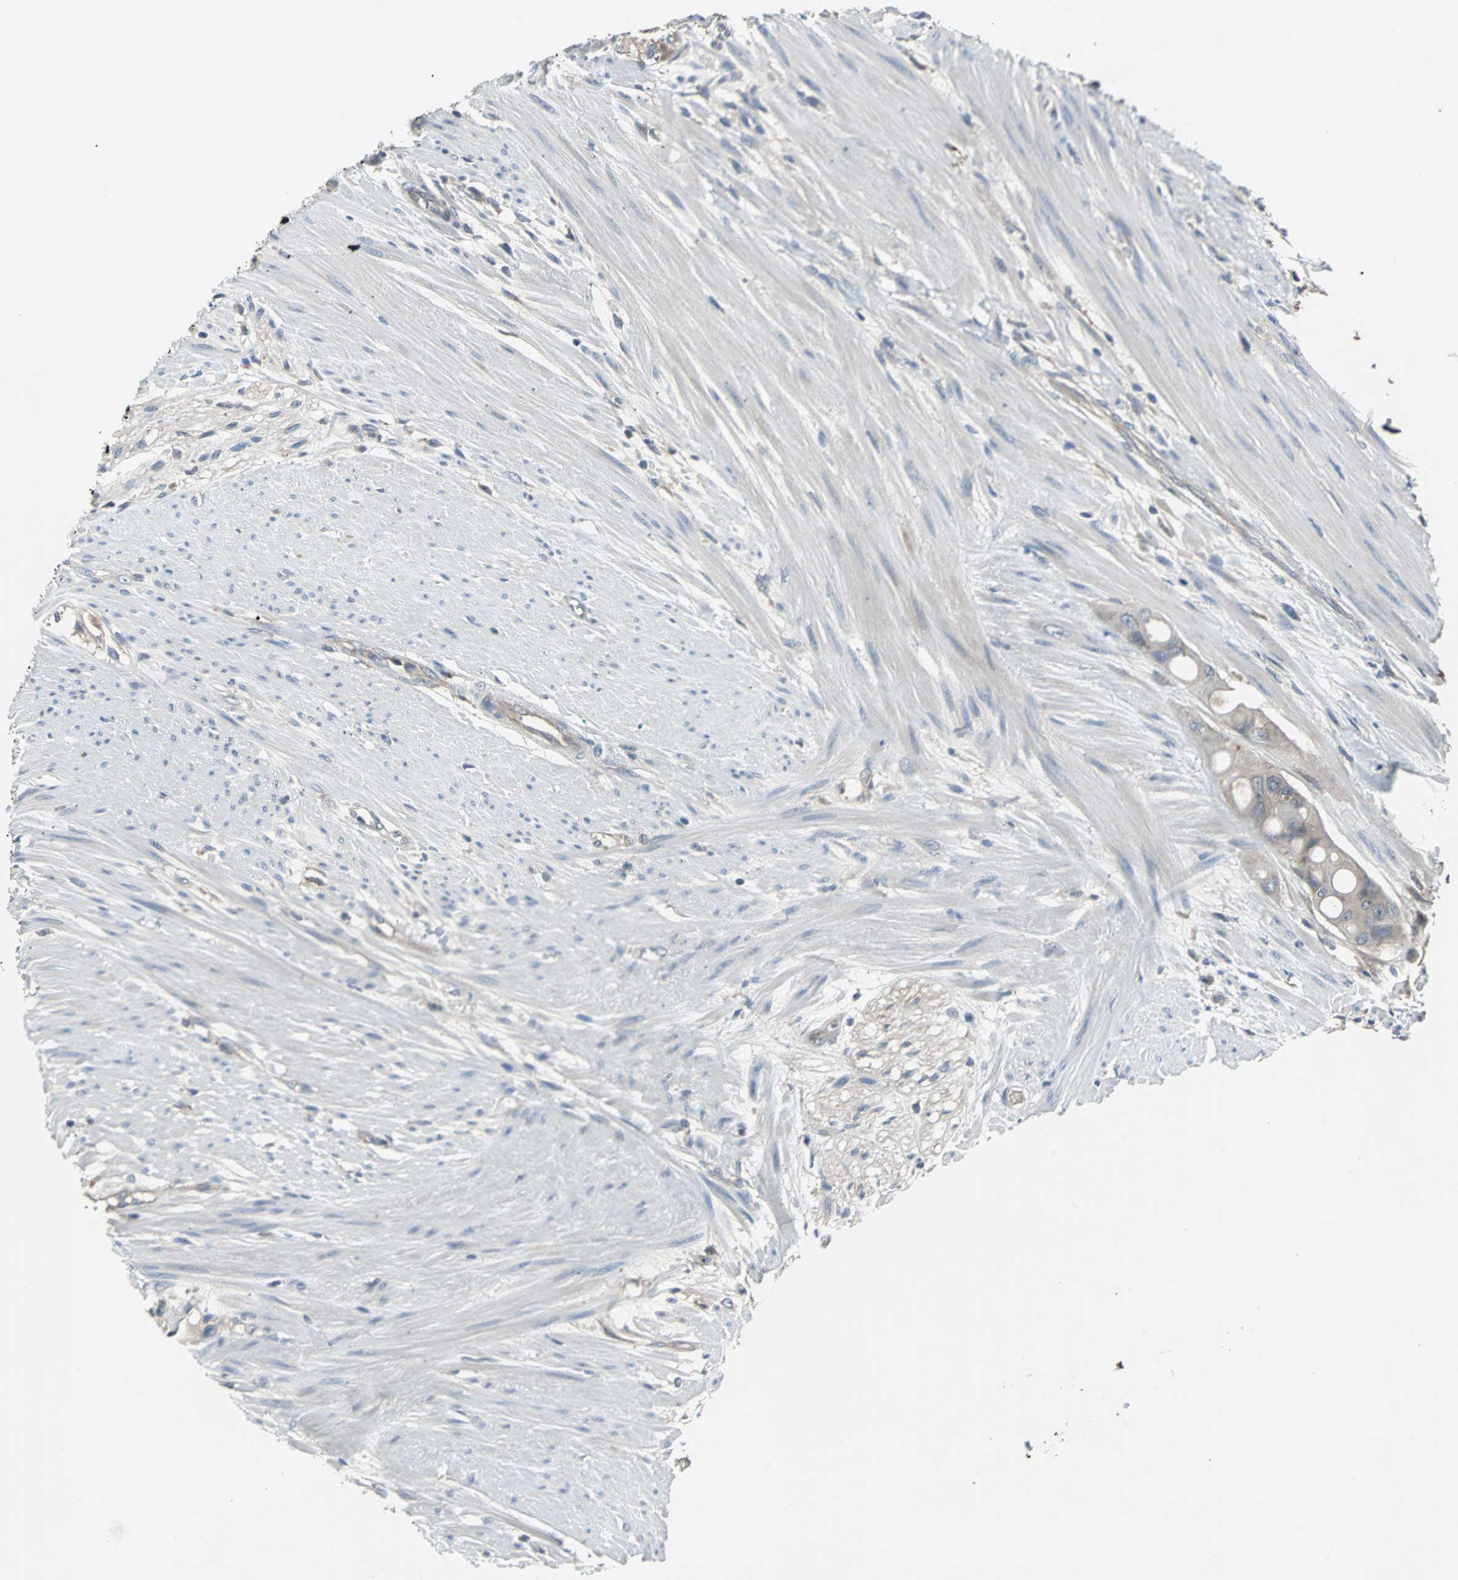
{"staining": {"intensity": "moderate", "quantity": ">75%", "location": "cytoplasmic/membranous"}, "tissue": "colorectal cancer", "cell_type": "Tumor cells", "image_type": "cancer", "snomed": [{"axis": "morphology", "description": "Adenocarcinoma, NOS"}, {"axis": "topography", "description": "Colon"}], "caption": "Immunohistochemistry of colorectal adenocarcinoma exhibits medium levels of moderate cytoplasmic/membranous staining in approximately >75% of tumor cells.", "gene": "ARF1", "patient": {"sex": "female", "age": 57}}